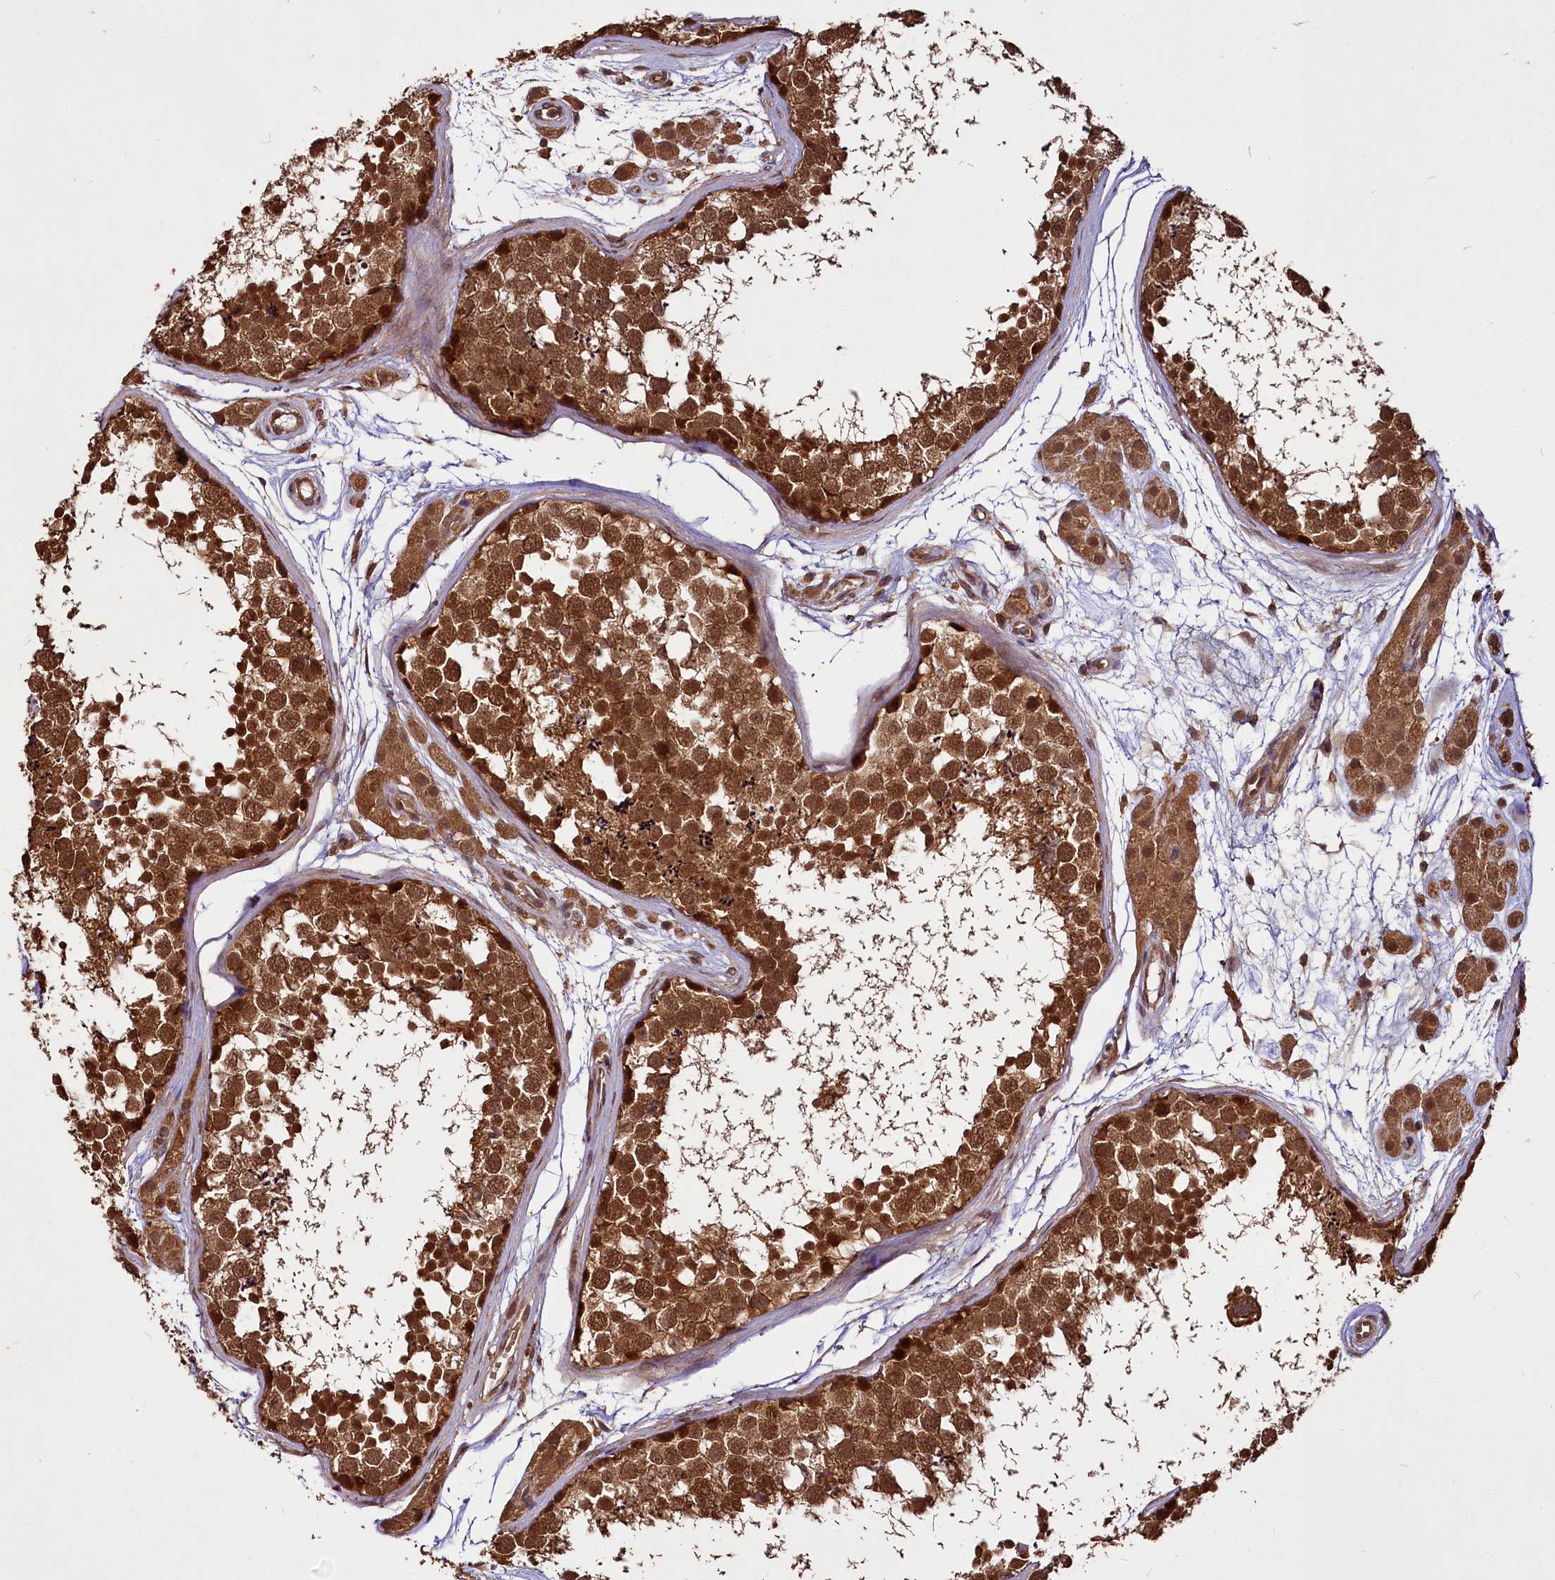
{"staining": {"intensity": "strong", "quantity": ">75%", "location": "cytoplasmic/membranous,nuclear"}, "tissue": "testis", "cell_type": "Cells in seminiferous ducts", "image_type": "normal", "snomed": [{"axis": "morphology", "description": "Normal tissue, NOS"}, {"axis": "topography", "description": "Testis"}], "caption": "Testis stained with DAB IHC shows high levels of strong cytoplasmic/membranous,nuclear positivity in approximately >75% of cells in seminiferous ducts. The staining was performed using DAB, with brown indicating positive protein expression. Nuclei are stained blue with hematoxylin.", "gene": "VPS51", "patient": {"sex": "male", "age": 56}}